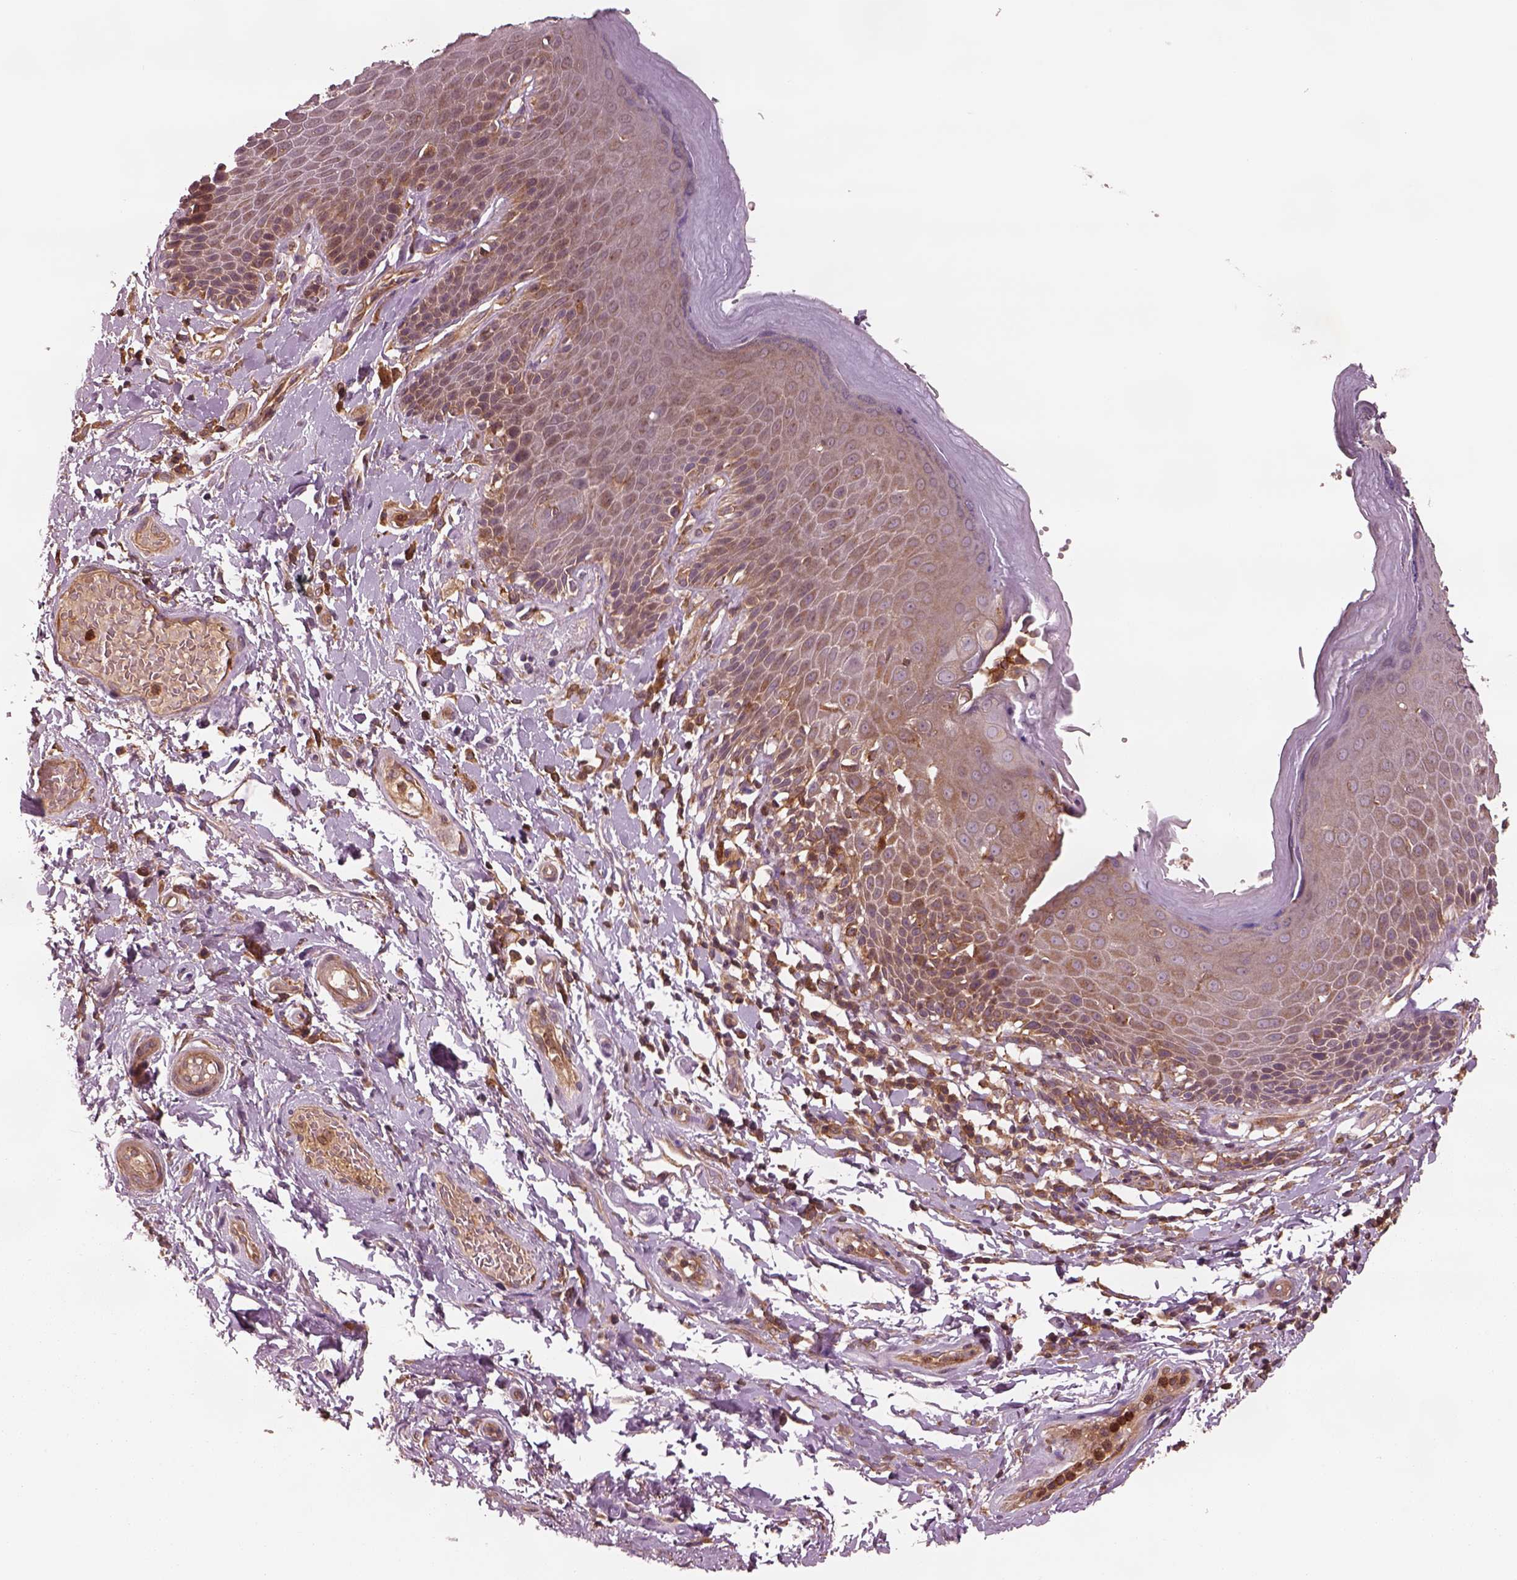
{"staining": {"intensity": "moderate", "quantity": "<25%", "location": "cytoplasmic/membranous"}, "tissue": "skin", "cell_type": "Epidermal cells", "image_type": "normal", "snomed": [{"axis": "morphology", "description": "Normal tissue, NOS"}, {"axis": "topography", "description": "Anal"}, {"axis": "topography", "description": "Peripheral nerve tissue"}], "caption": "This histopathology image exhibits IHC staining of benign human skin, with low moderate cytoplasmic/membranous expression in approximately <25% of epidermal cells.", "gene": "ASCC2", "patient": {"sex": "male", "age": 51}}